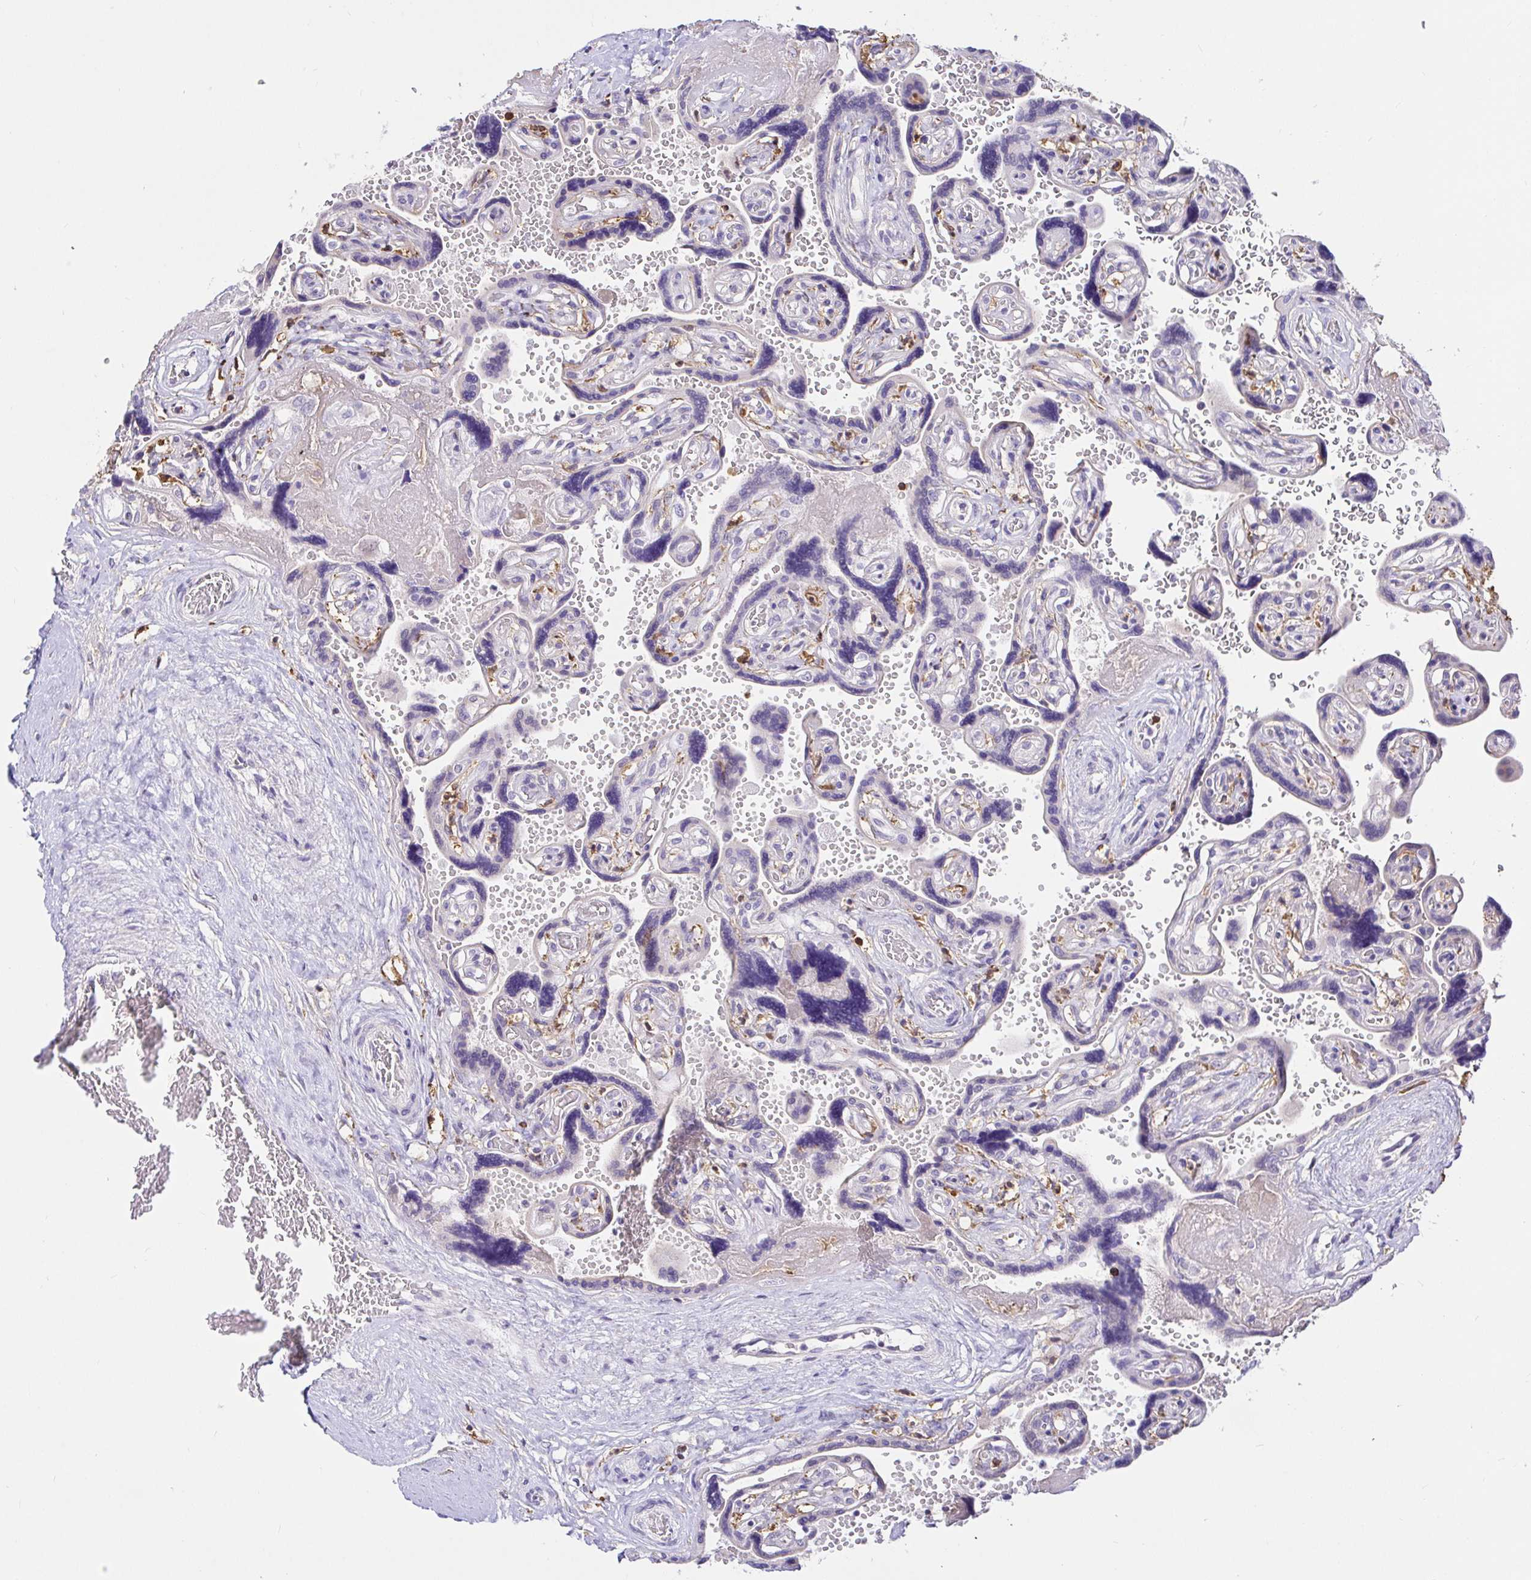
{"staining": {"intensity": "negative", "quantity": "none", "location": "none"}, "tissue": "placenta", "cell_type": "Decidual cells", "image_type": "normal", "snomed": [{"axis": "morphology", "description": "Normal tissue, NOS"}, {"axis": "topography", "description": "Placenta"}], "caption": "This micrograph is of unremarkable placenta stained with immunohistochemistry to label a protein in brown with the nuclei are counter-stained blue. There is no positivity in decidual cells. (DAB (3,3'-diaminobenzidine) IHC with hematoxylin counter stain).", "gene": "SKAP1", "patient": {"sex": "female", "age": 32}}